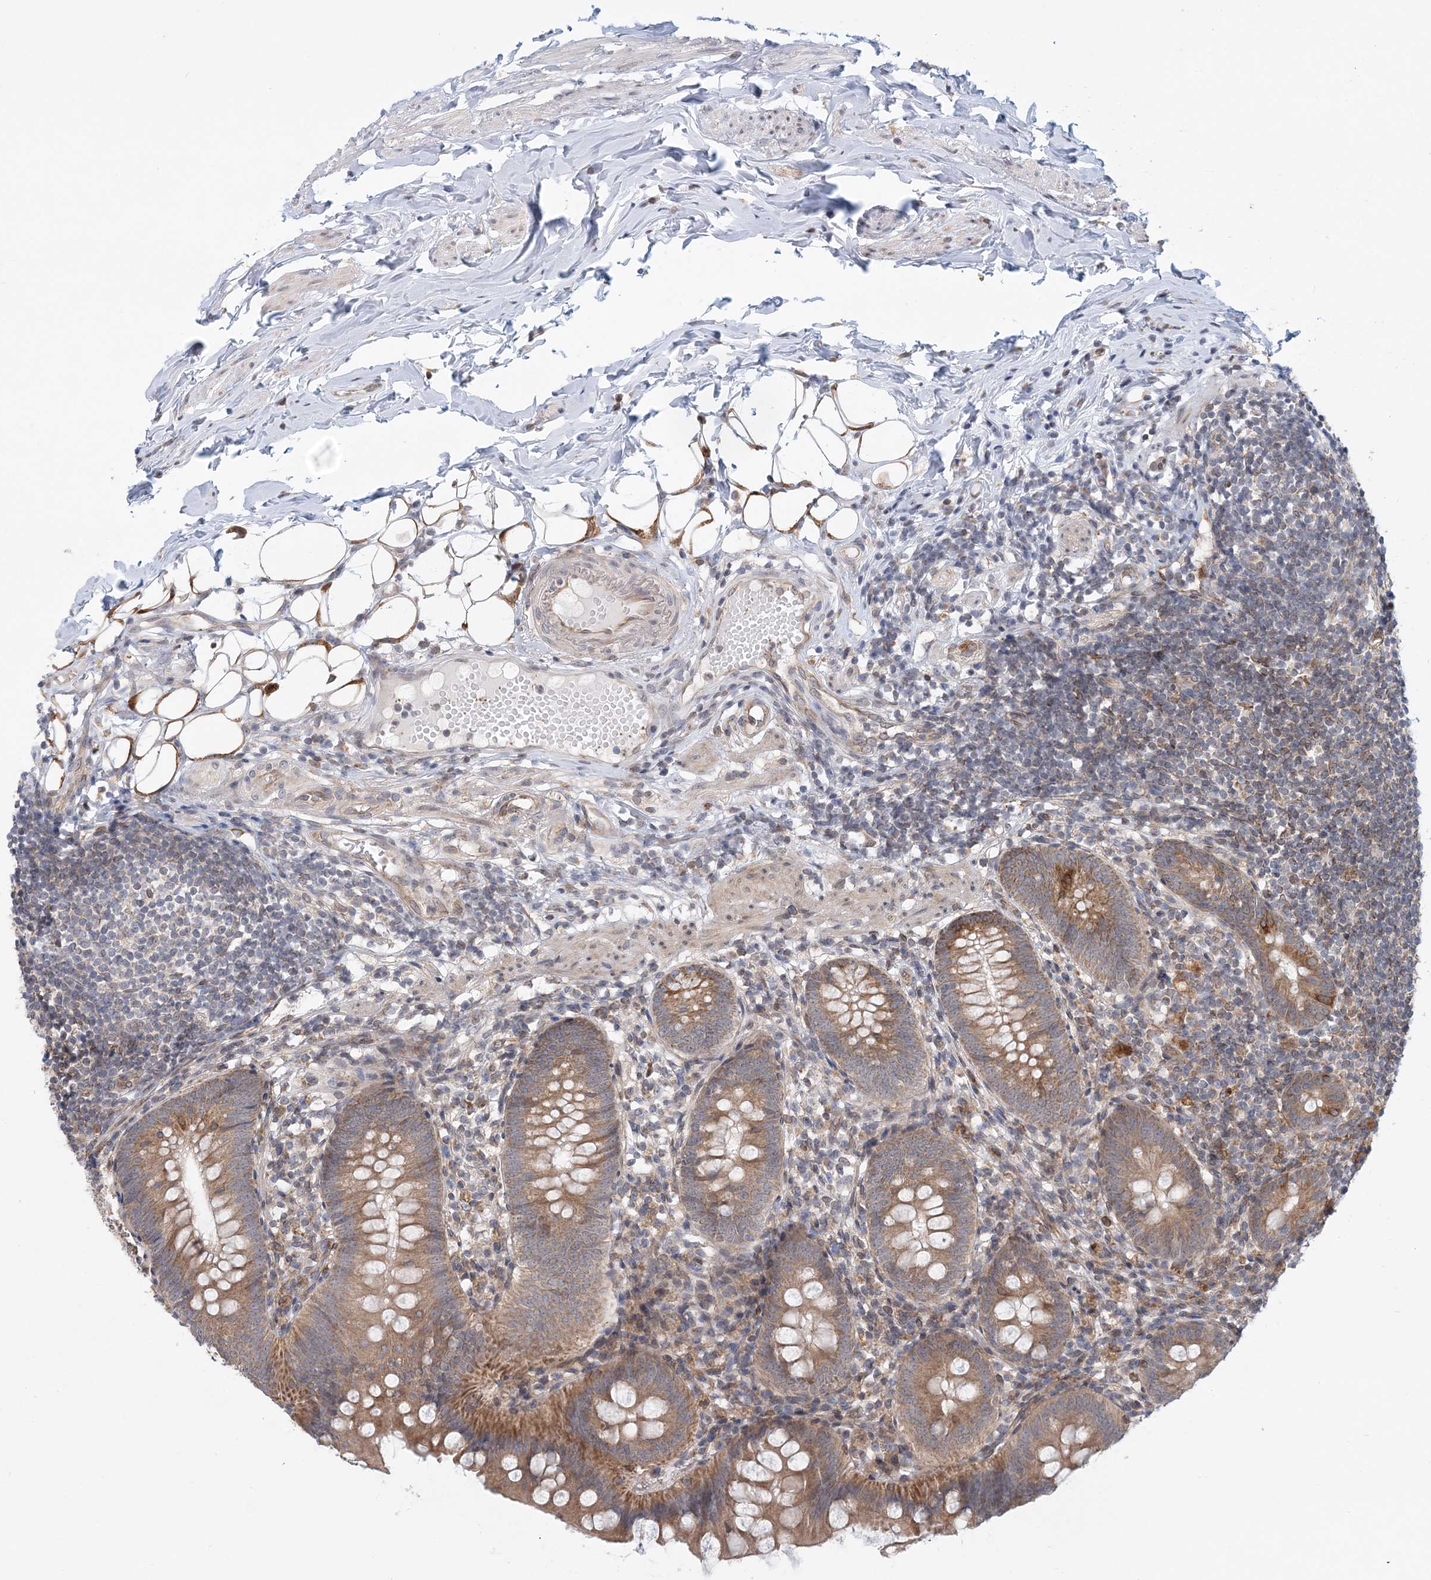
{"staining": {"intensity": "moderate", "quantity": ">75%", "location": "cytoplasmic/membranous"}, "tissue": "appendix", "cell_type": "Glandular cells", "image_type": "normal", "snomed": [{"axis": "morphology", "description": "Normal tissue, NOS"}, {"axis": "topography", "description": "Appendix"}], "caption": "Approximately >75% of glandular cells in unremarkable human appendix show moderate cytoplasmic/membranous protein staining as visualized by brown immunohistochemical staining.", "gene": "PCYOX1L", "patient": {"sex": "female", "age": 62}}